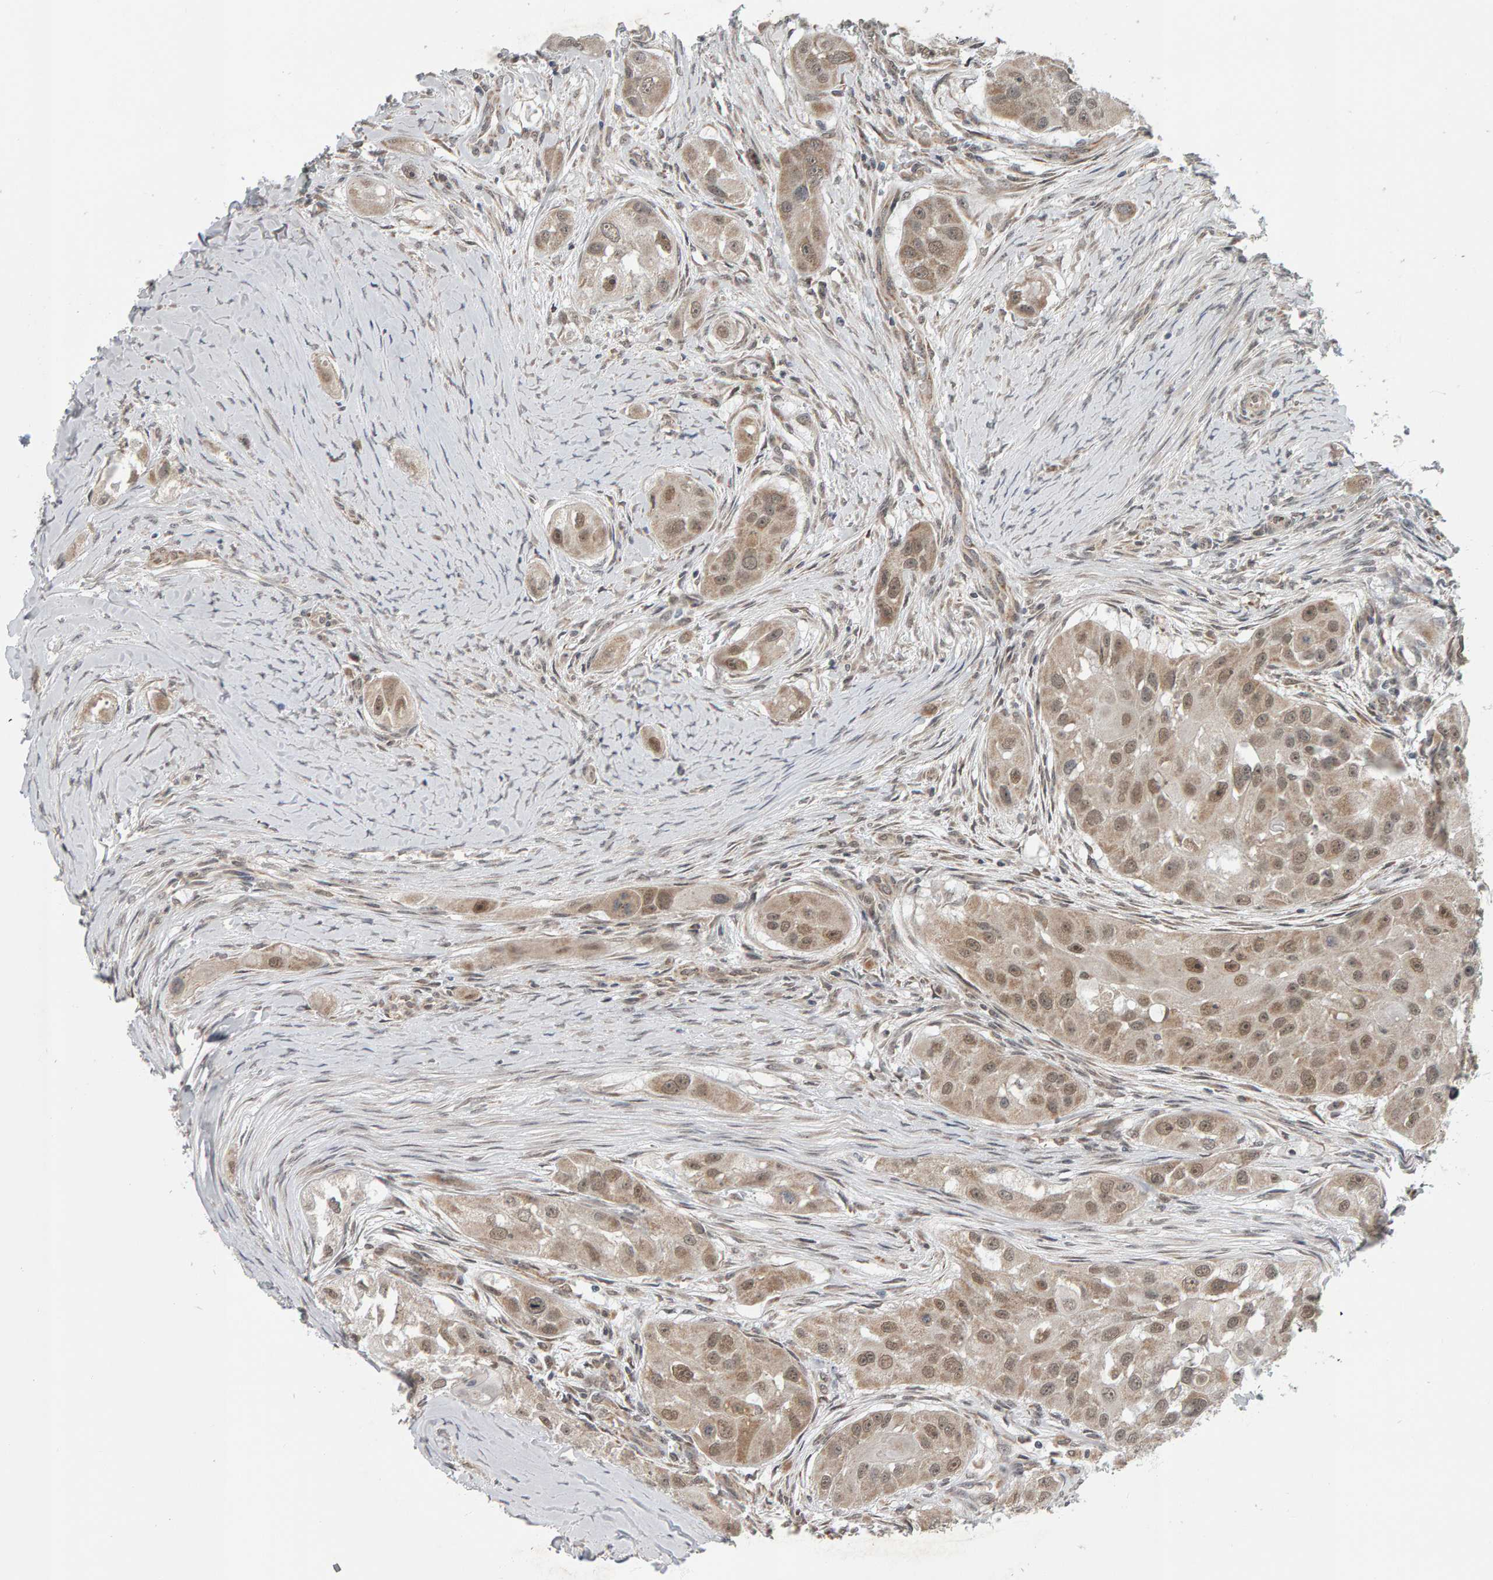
{"staining": {"intensity": "weak", "quantity": ">75%", "location": "cytoplasmic/membranous,nuclear"}, "tissue": "head and neck cancer", "cell_type": "Tumor cells", "image_type": "cancer", "snomed": [{"axis": "morphology", "description": "Normal tissue, NOS"}, {"axis": "morphology", "description": "Squamous cell carcinoma, NOS"}, {"axis": "topography", "description": "Skeletal muscle"}, {"axis": "topography", "description": "Head-Neck"}], "caption": "High-magnification brightfield microscopy of head and neck squamous cell carcinoma stained with DAB (3,3'-diaminobenzidine) (brown) and counterstained with hematoxylin (blue). tumor cells exhibit weak cytoplasmic/membranous and nuclear staining is present in approximately>75% of cells. (IHC, brightfield microscopy, high magnification).", "gene": "DAP3", "patient": {"sex": "male", "age": 51}}